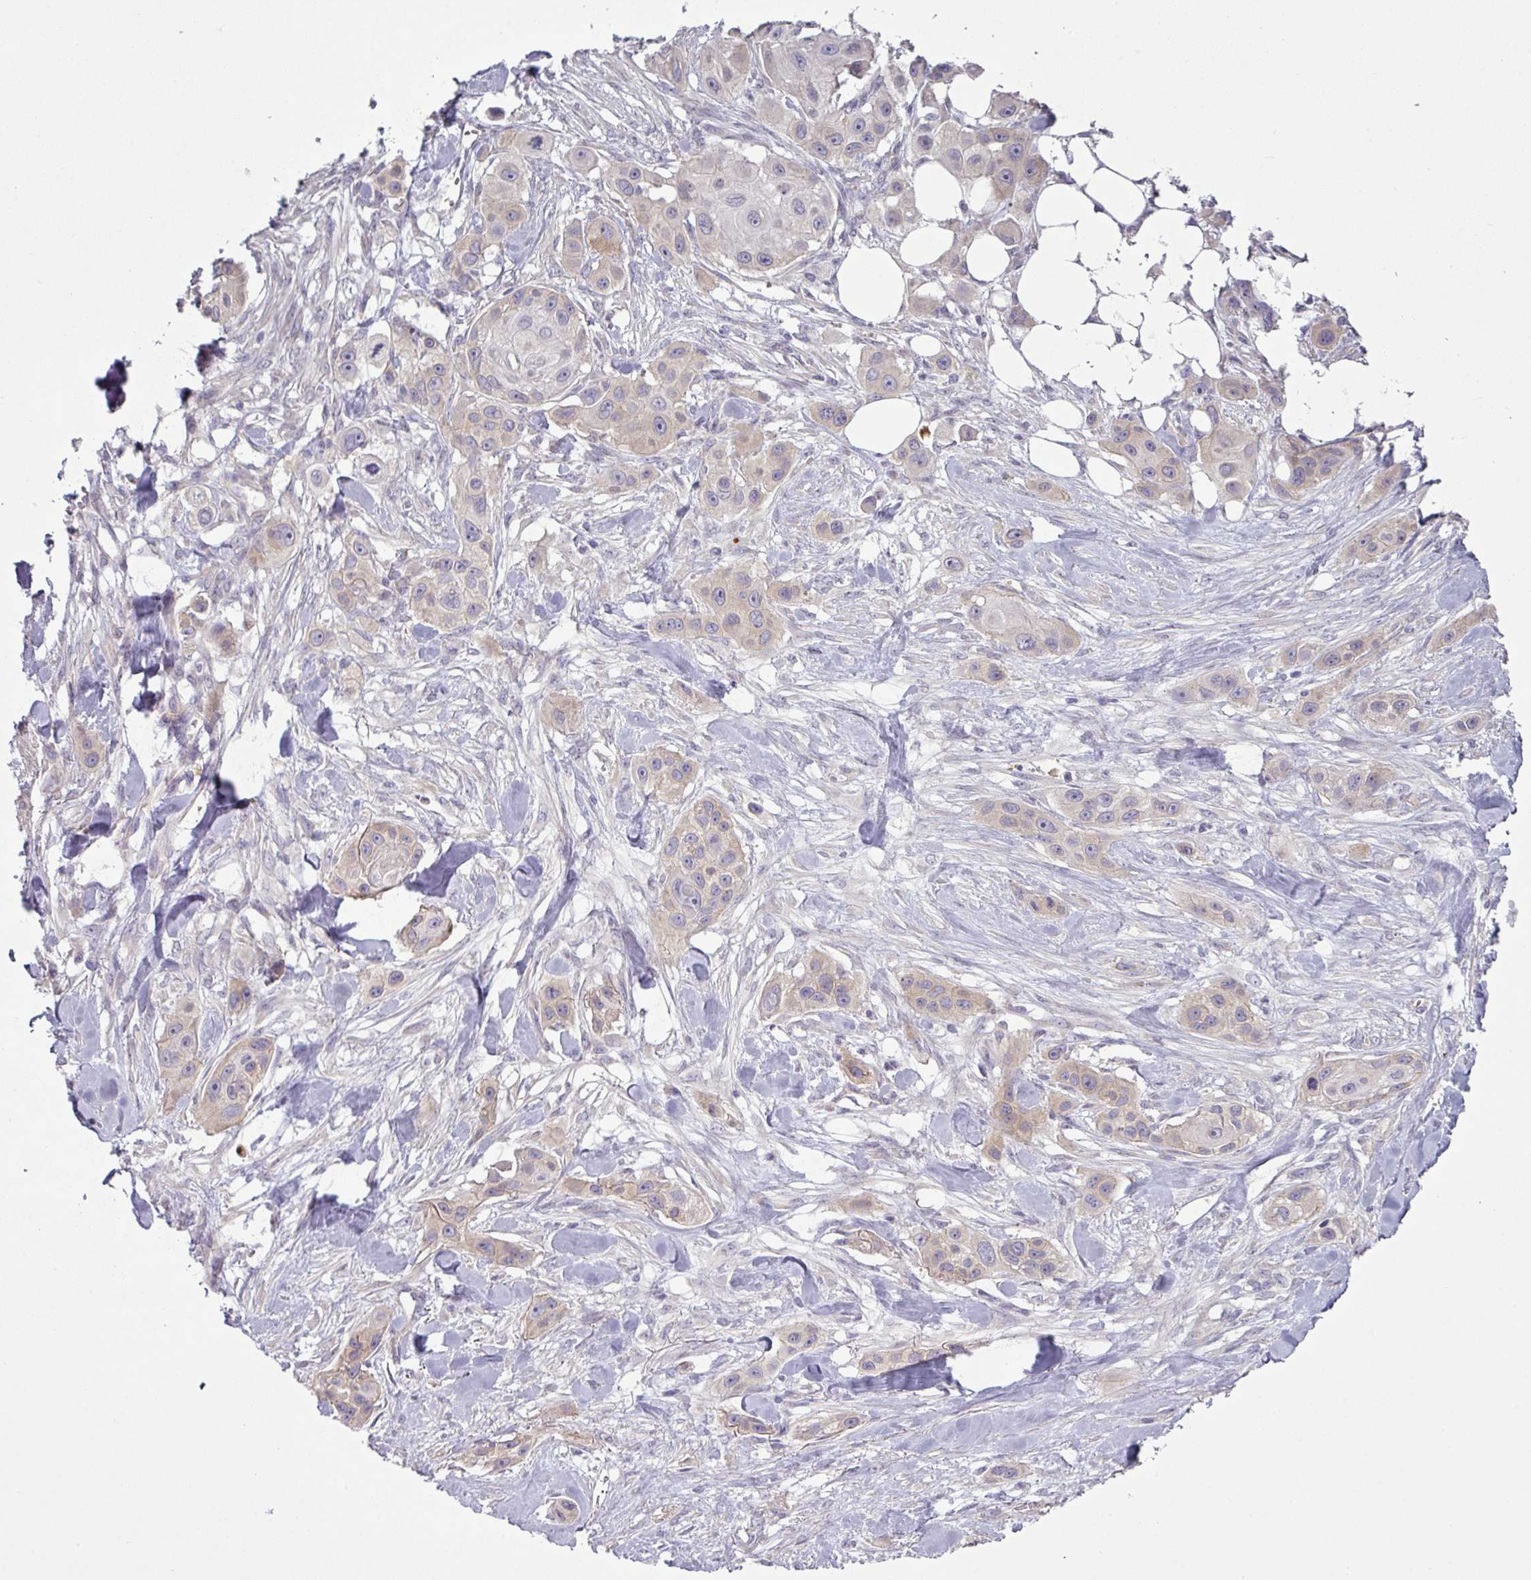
{"staining": {"intensity": "weak", "quantity": "<25%", "location": "cytoplasmic/membranous"}, "tissue": "skin cancer", "cell_type": "Tumor cells", "image_type": "cancer", "snomed": [{"axis": "morphology", "description": "Squamous cell carcinoma, NOS"}, {"axis": "topography", "description": "Skin"}], "caption": "Tumor cells show no significant positivity in skin cancer (squamous cell carcinoma). (Stains: DAB IHC with hematoxylin counter stain, Microscopy: brightfield microscopy at high magnification).", "gene": "CAMK2B", "patient": {"sex": "male", "age": 63}}